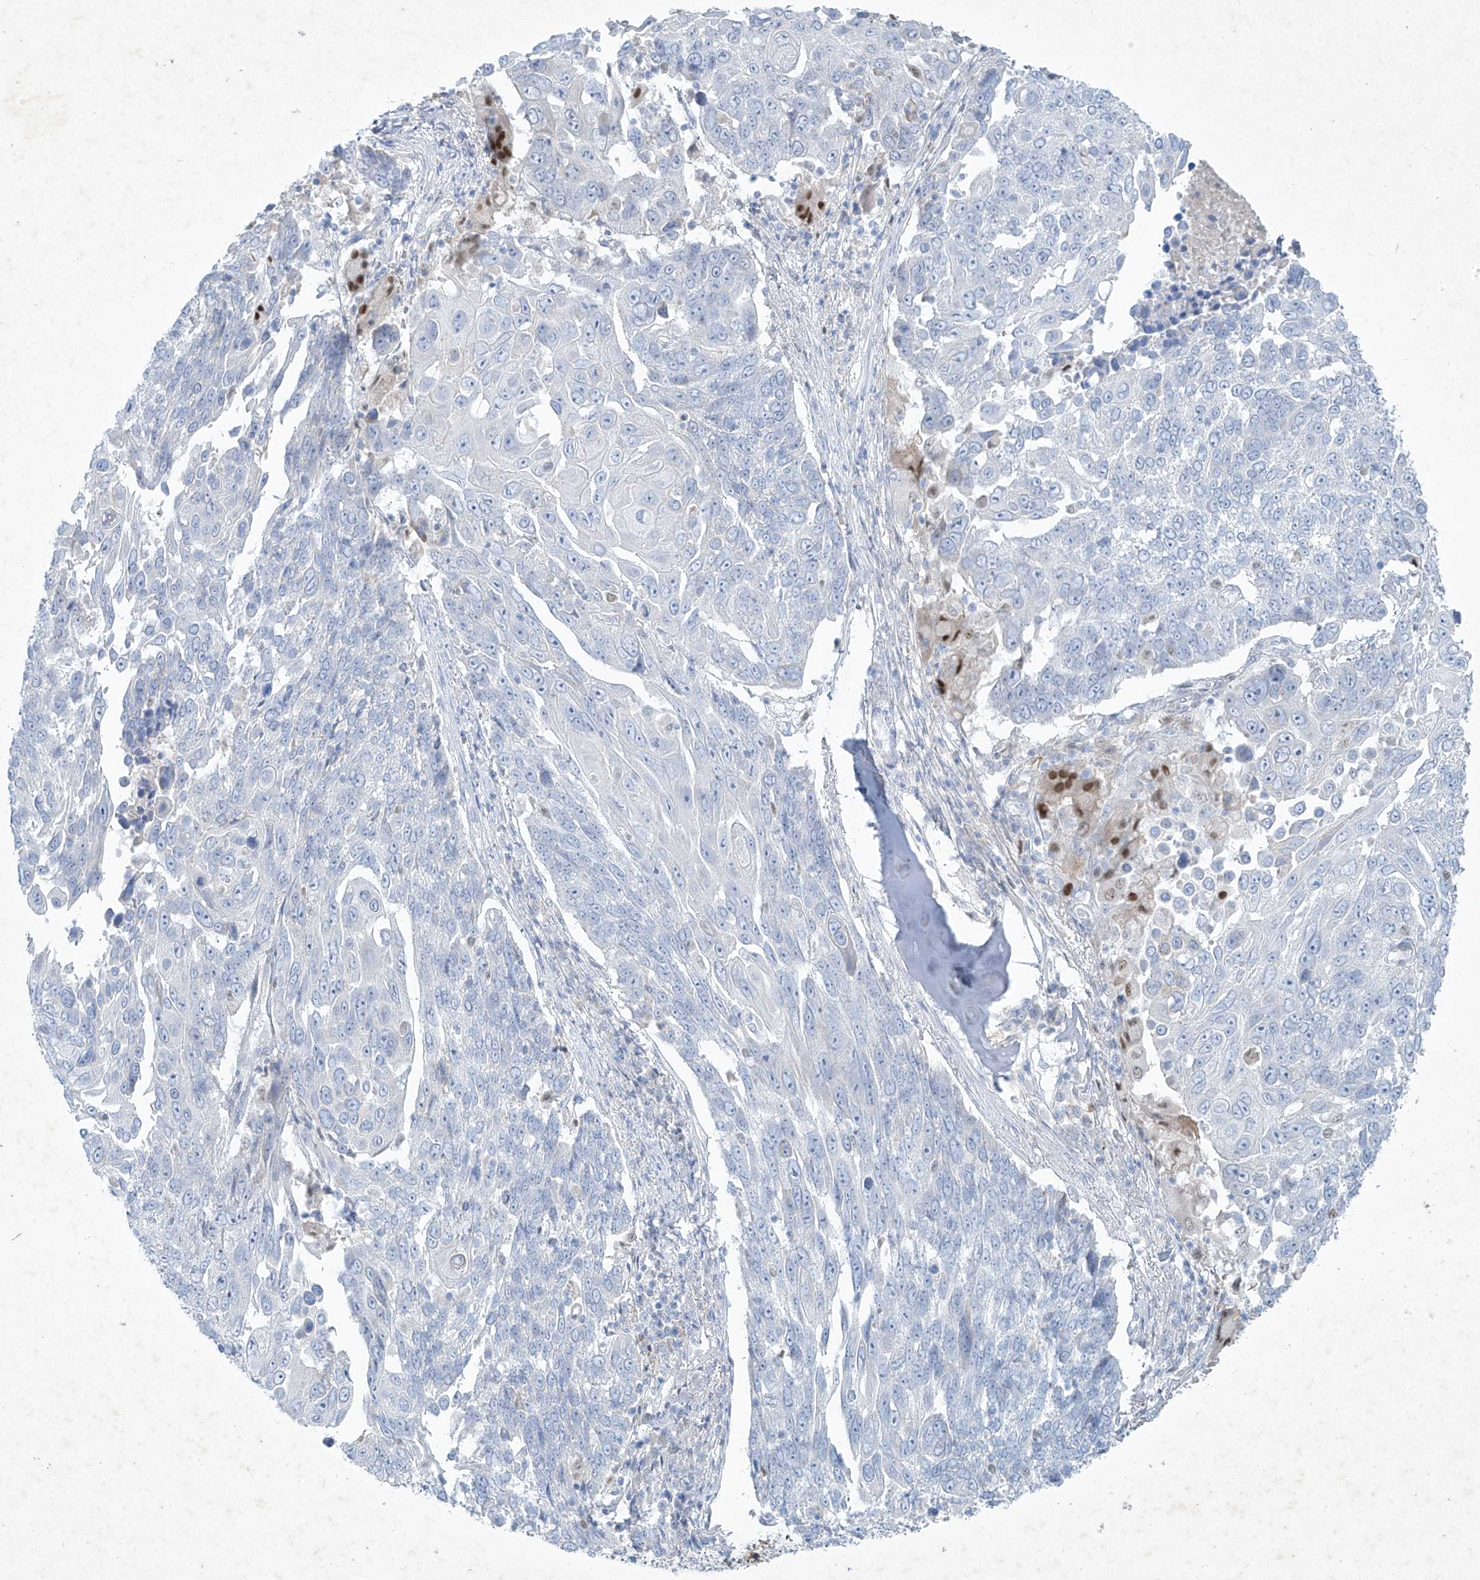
{"staining": {"intensity": "negative", "quantity": "none", "location": "none"}, "tissue": "lung cancer", "cell_type": "Tumor cells", "image_type": "cancer", "snomed": [{"axis": "morphology", "description": "Squamous cell carcinoma, NOS"}, {"axis": "topography", "description": "Lung"}], "caption": "DAB (3,3'-diaminobenzidine) immunohistochemical staining of human squamous cell carcinoma (lung) shows no significant staining in tumor cells.", "gene": "TUBE1", "patient": {"sex": "male", "age": 66}}